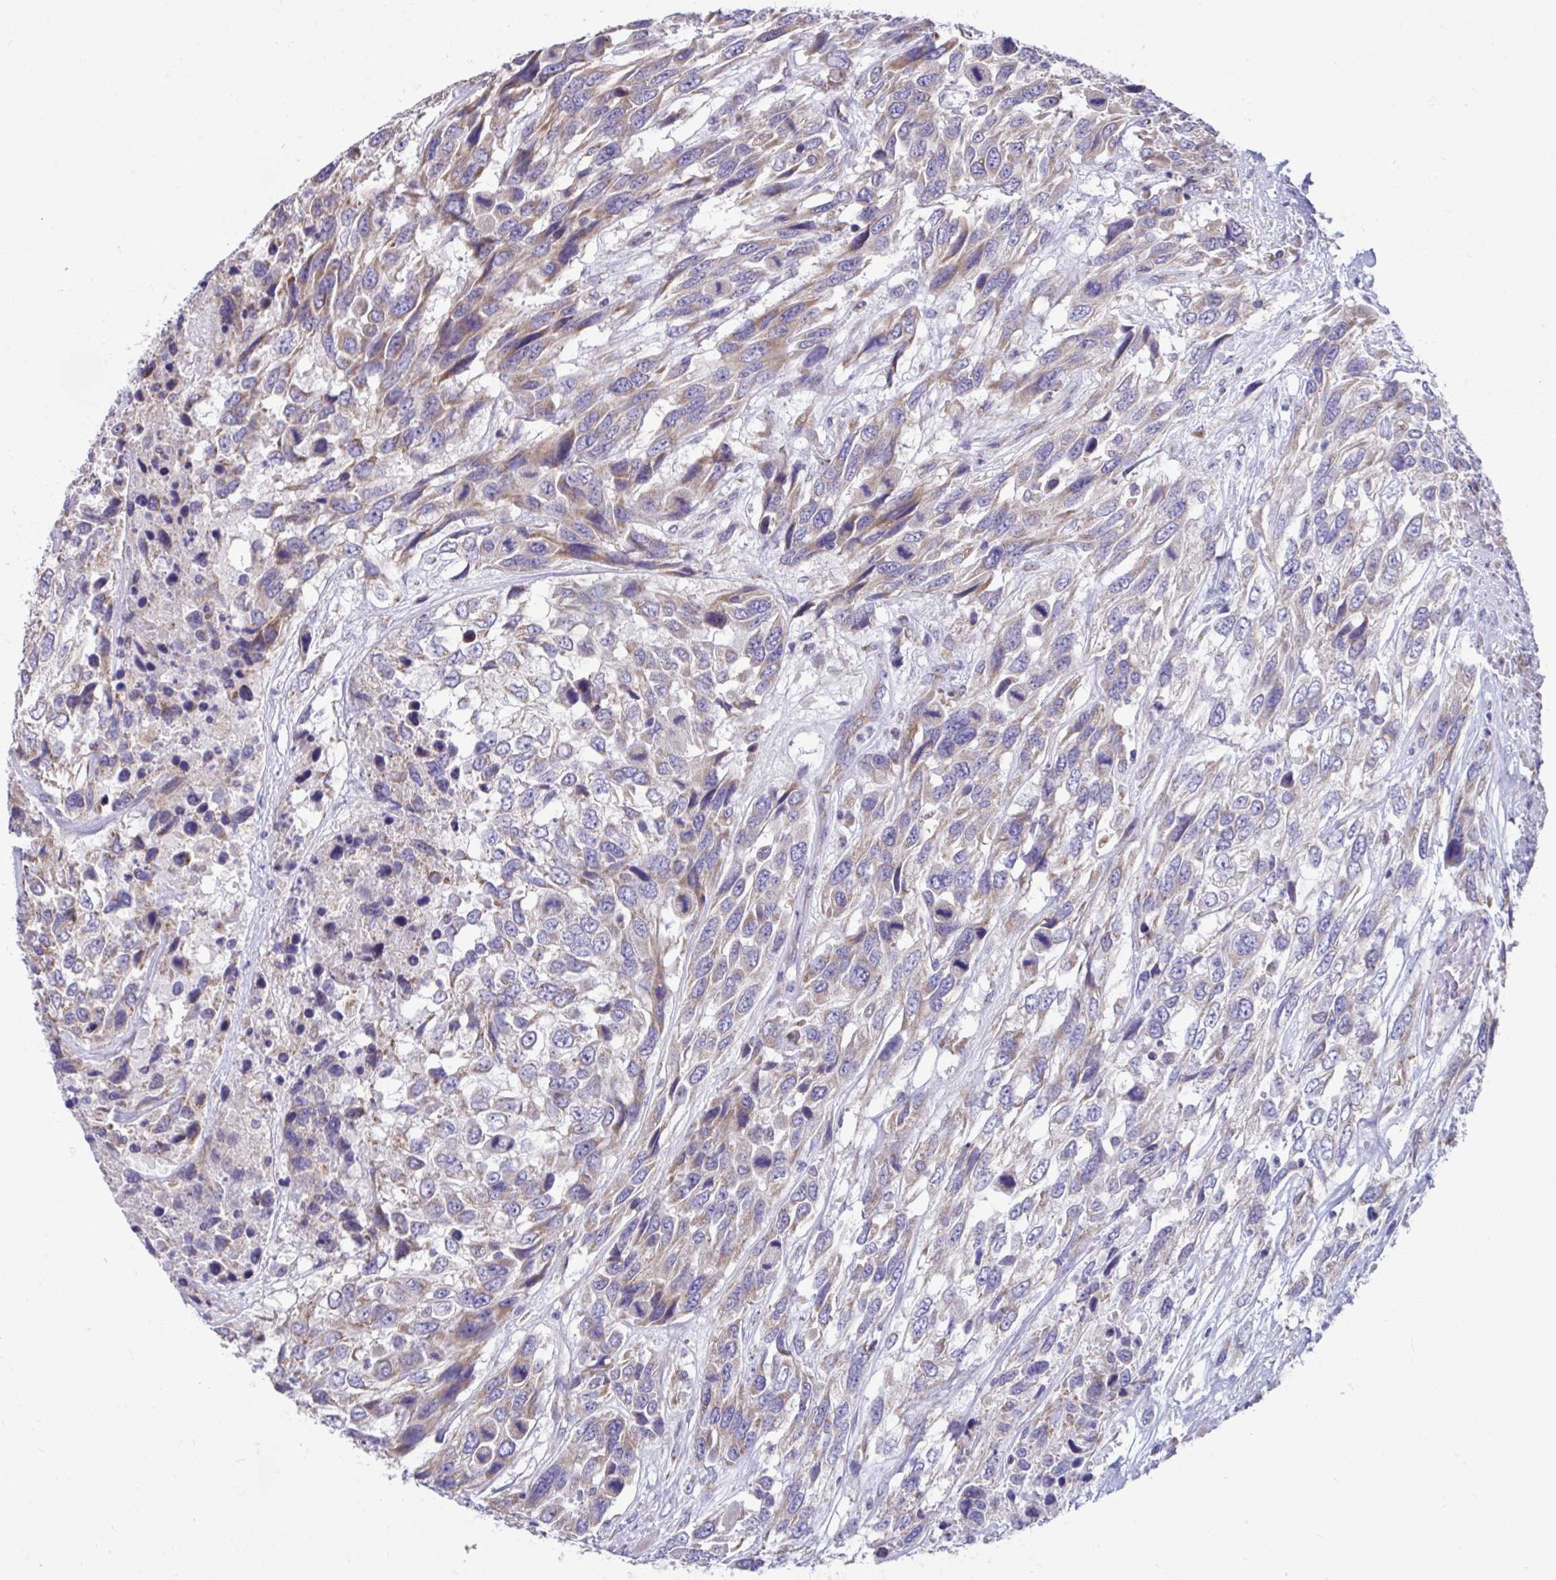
{"staining": {"intensity": "moderate", "quantity": "25%-75%", "location": "cytoplasmic/membranous"}, "tissue": "urothelial cancer", "cell_type": "Tumor cells", "image_type": "cancer", "snomed": [{"axis": "morphology", "description": "Urothelial carcinoma, High grade"}, {"axis": "topography", "description": "Urinary bladder"}], "caption": "Urothelial cancer stained with DAB (3,3'-diaminobenzidine) immunohistochemistry reveals medium levels of moderate cytoplasmic/membranous expression in about 25%-75% of tumor cells.", "gene": "LINGO4", "patient": {"sex": "female", "age": 70}}